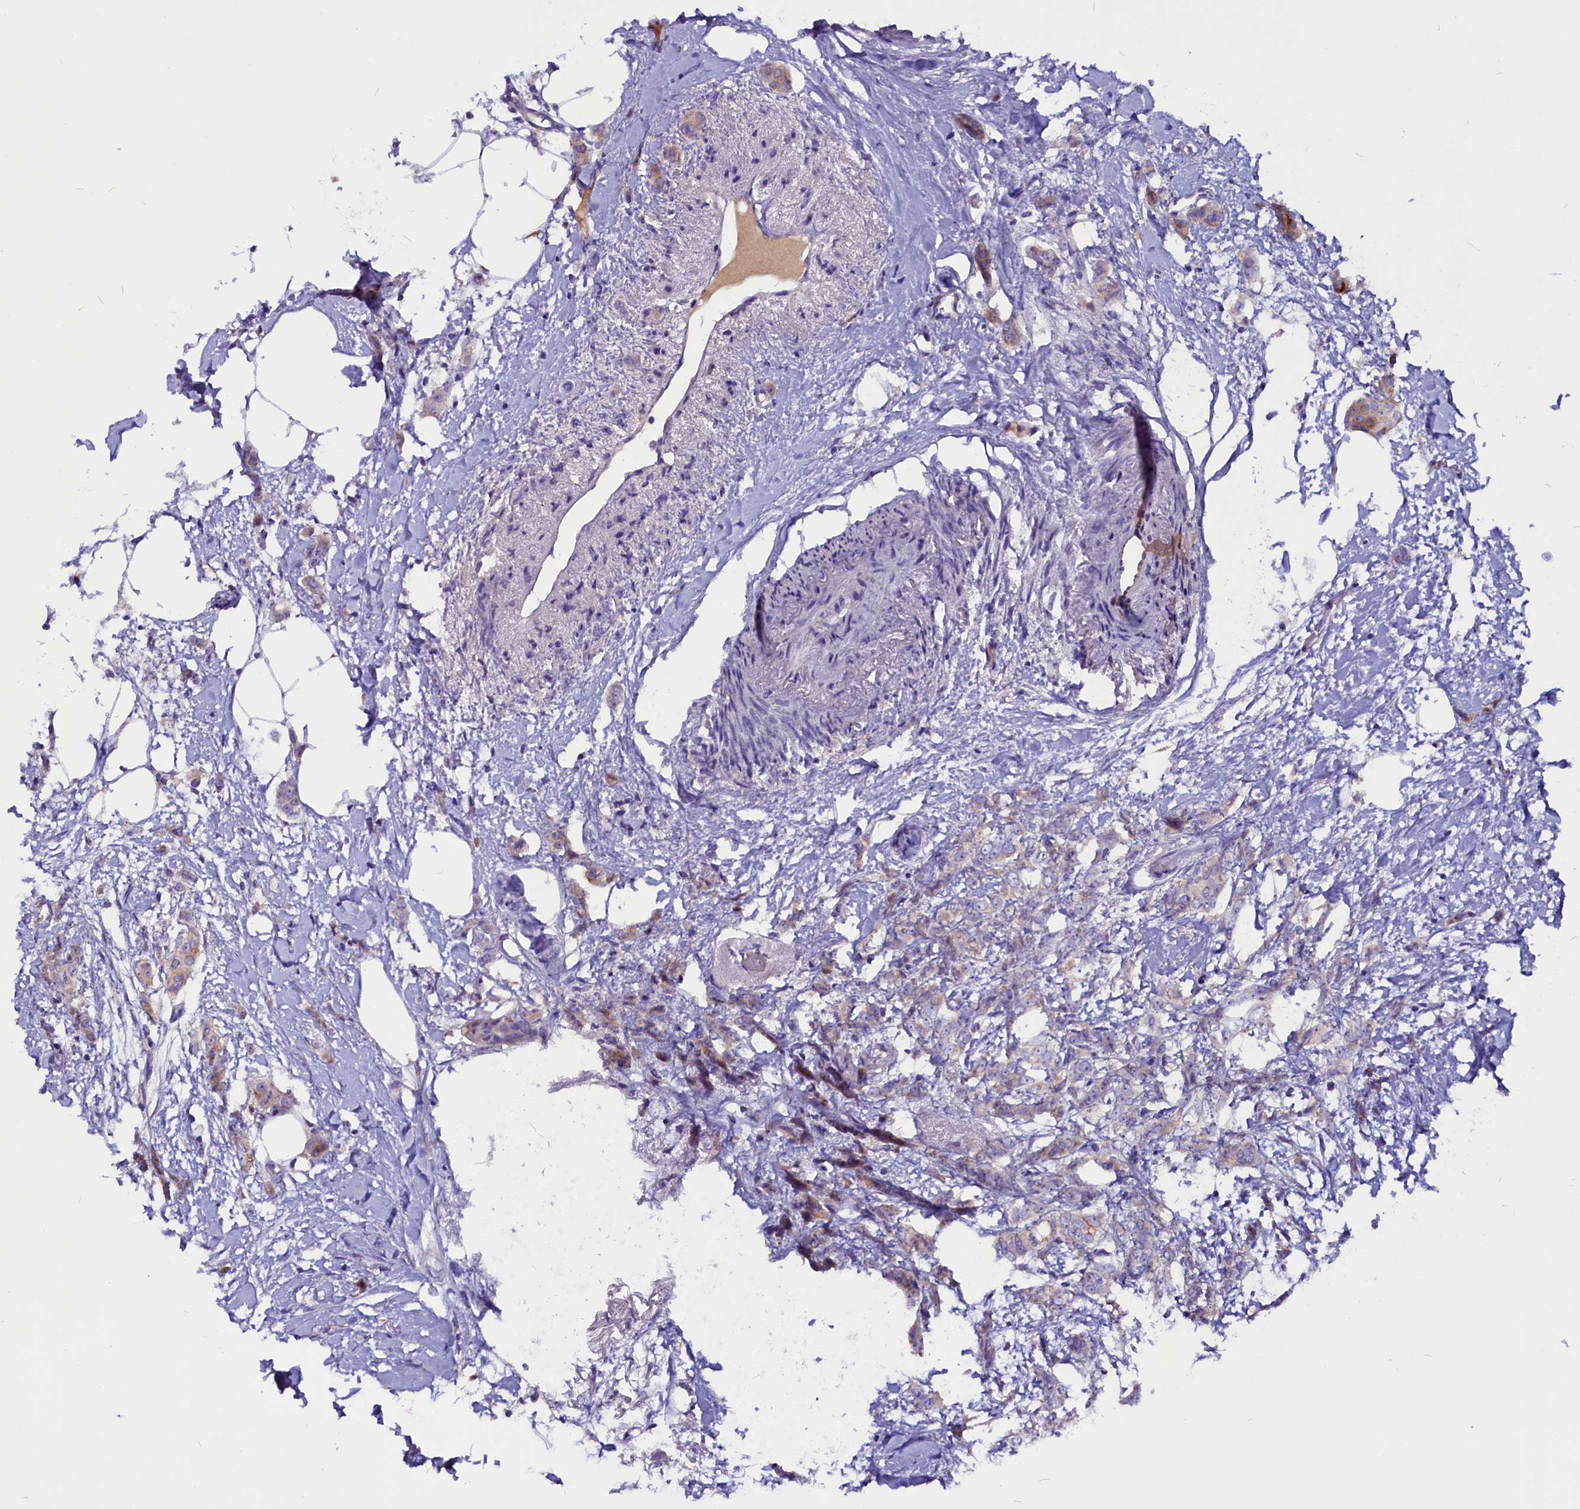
{"staining": {"intensity": "weak", "quantity": "25%-75%", "location": "cytoplasmic/membranous"}, "tissue": "breast cancer", "cell_type": "Tumor cells", "image_type": "cancer", "snomed": [{"axis": "morphology", "description": "Duct carcinoma"}, {"axis": "topography", "description": "Breast"}], "caption": "Breast cancer (intraductal carcinoma) tissue exhibits weak cytoplasmic/membranous staining in approximately 25%-75% of tumor cells (IHC, brightfield microscopy, high magnification).", "gene": "CCBE1", "patient": {"sex": "female", "age": 72}}